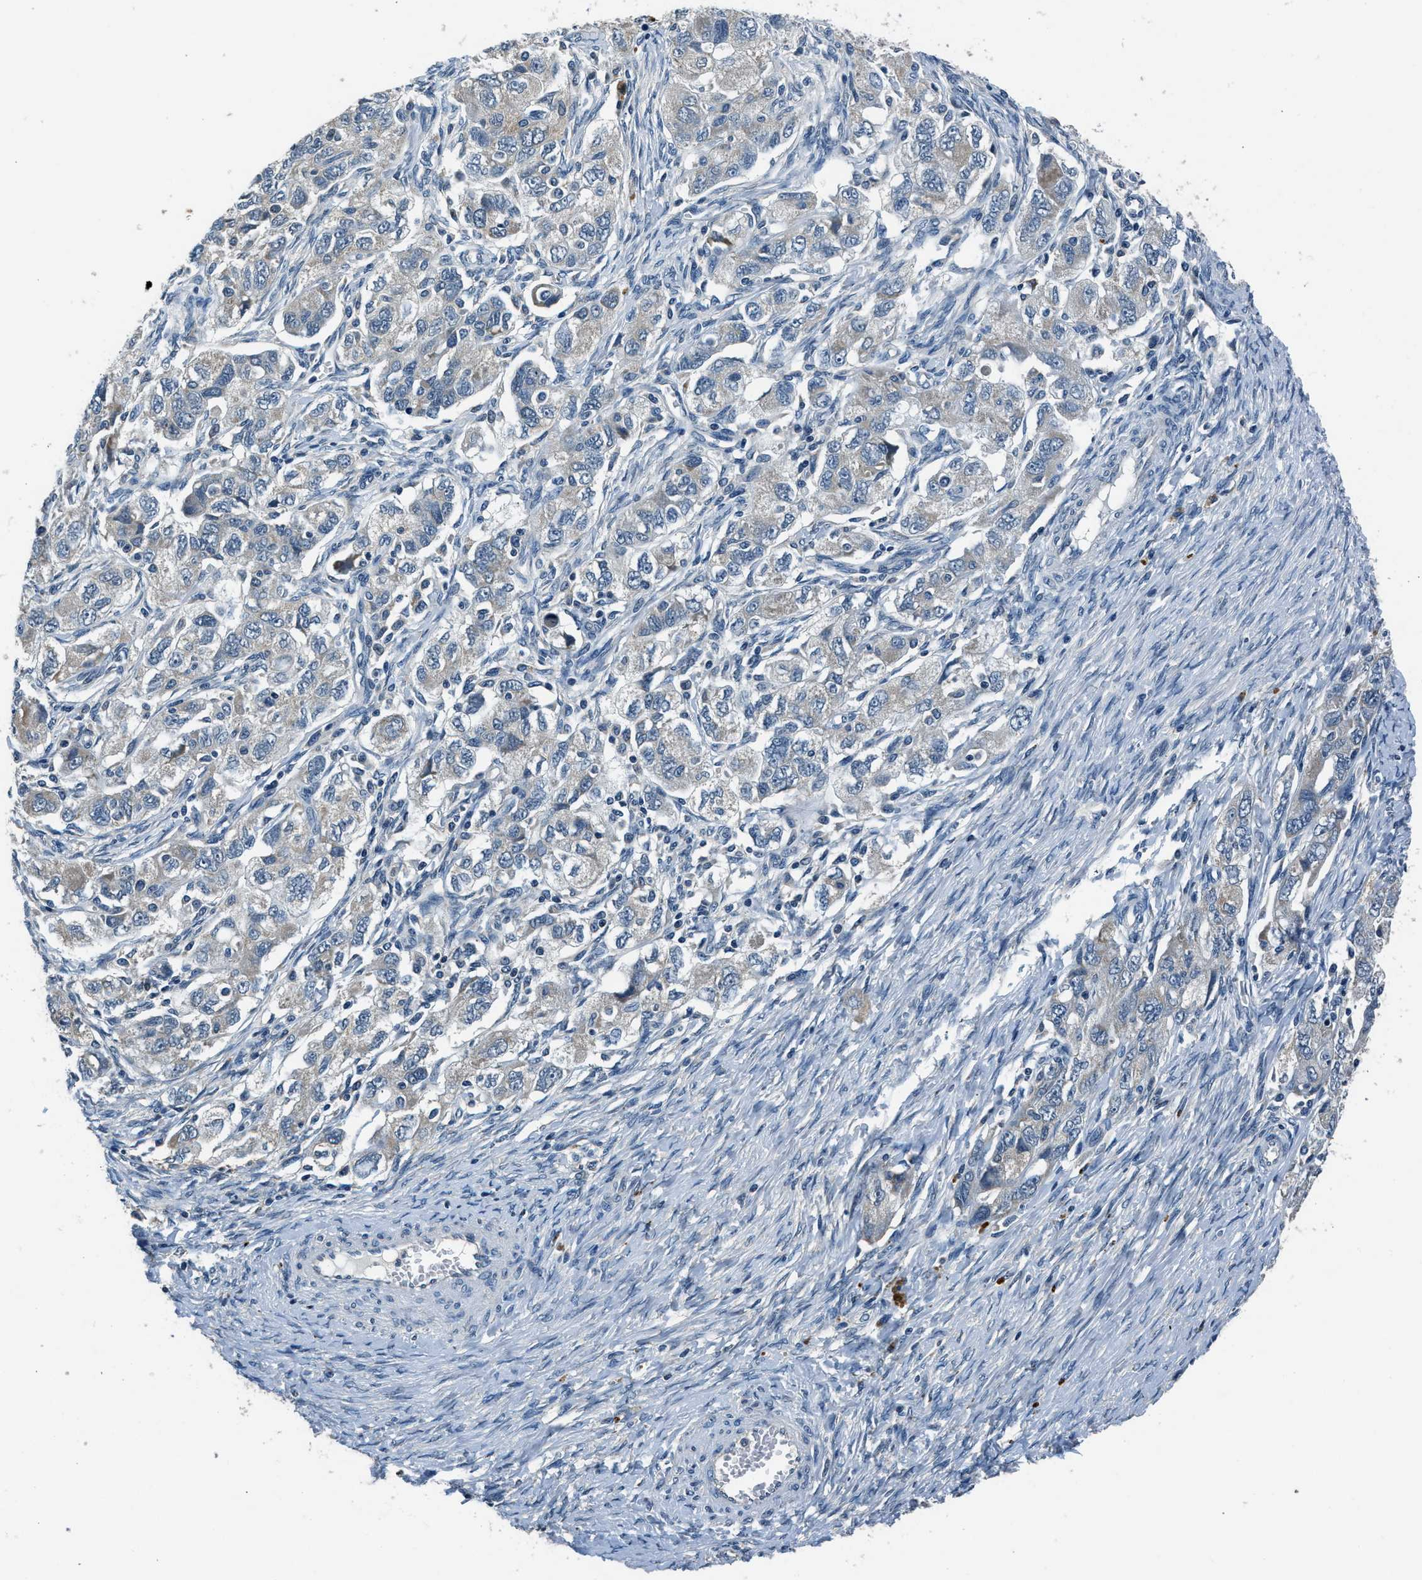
{"staining": {"intensity": "weak", "quantity": "<25%", "location": "cytoplasmic/membranous"}, "tissue": "ovarian cancer", "cell_type": "Tumor cells", "image_type": "cancer", "snomed": [{"axis": "morphology", "description": "Carcinoma, NOS"}, {"axis": "morphology", "description": "Cystadenocarcinoma, serous, NOS"}, {"axis": "topography", "description": "Ovary"}], "caption": "A micrograph of ovarian cancer stained for a protein displays no brown staining in tumor cells.", "gene": "NME8", "patient": {"sex": "female", "age": 69}}